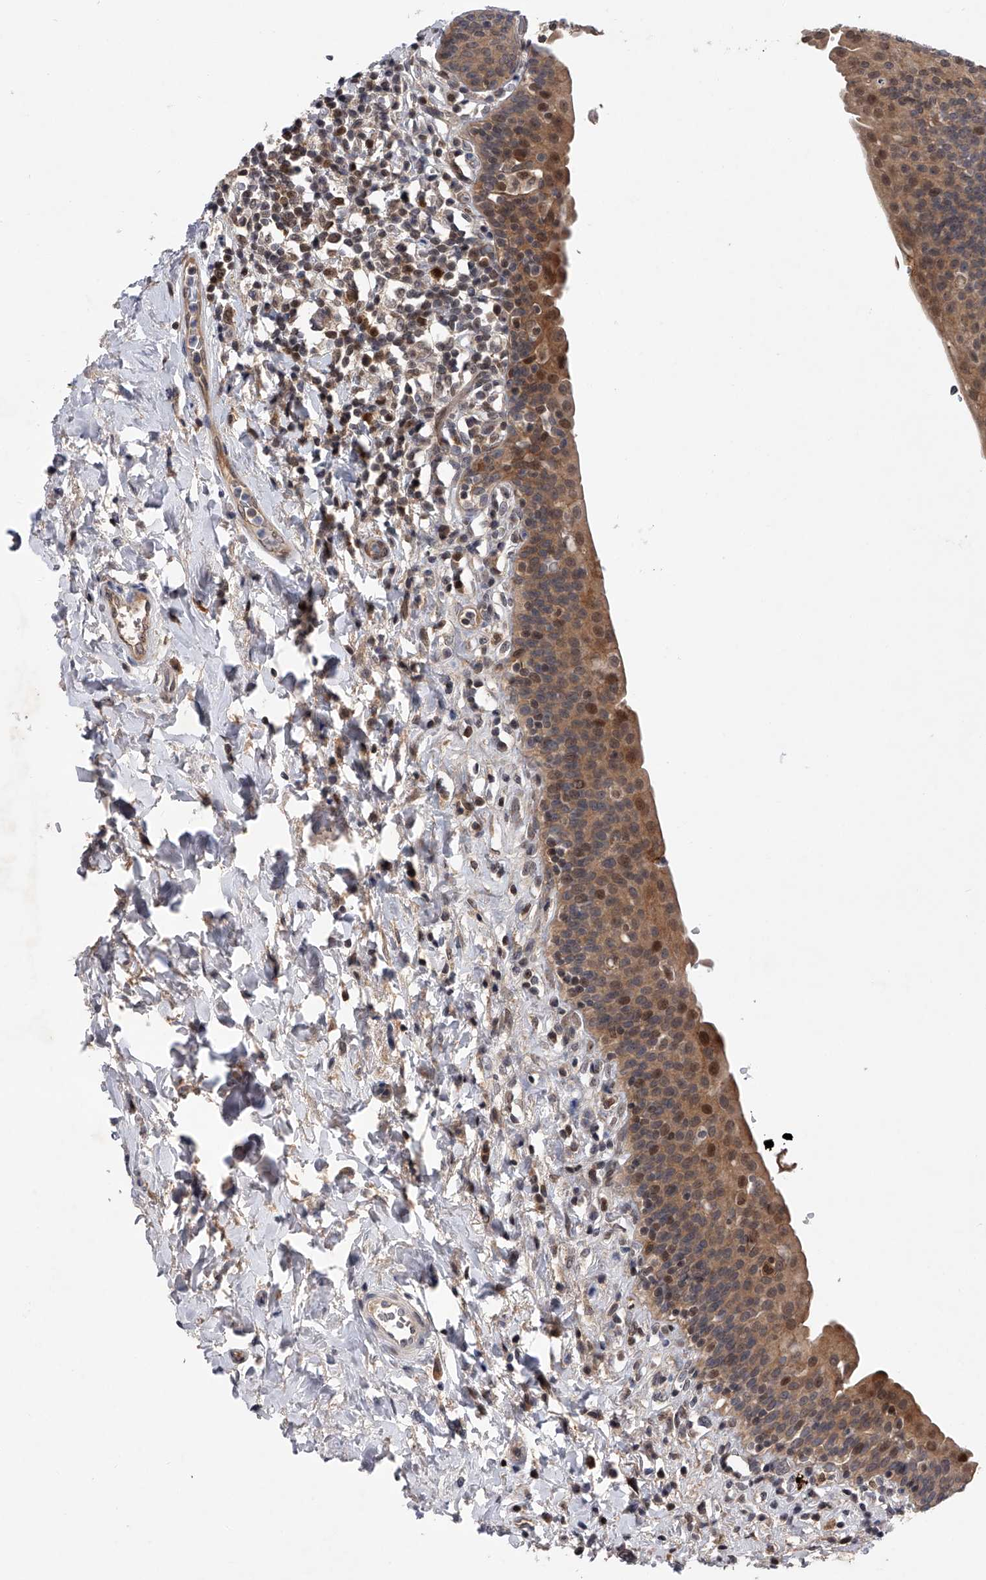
{"staining": {"intensity": "moderate", "quantity": ">75%", "location": "cytoplasmic/membranous,nuclear"}, "tissue": "urinary bladder", "cell_type": "Urothelial cells", "image_type": "normal", "snomed": [{"axis": "morphology", "description": "Normal tissue, NOS"}, {"axis": "topography", "description": "Urinary bladder"}], "caption": "This is a histology image of immunohistochemistry staining of benign urinary bladder, which shows moderate positivity in the cytoplasmic/membranous,nuclear of urothelial cells.", "gene": "RWDD2A", "patient": {"sex": "male", "age": 83}}